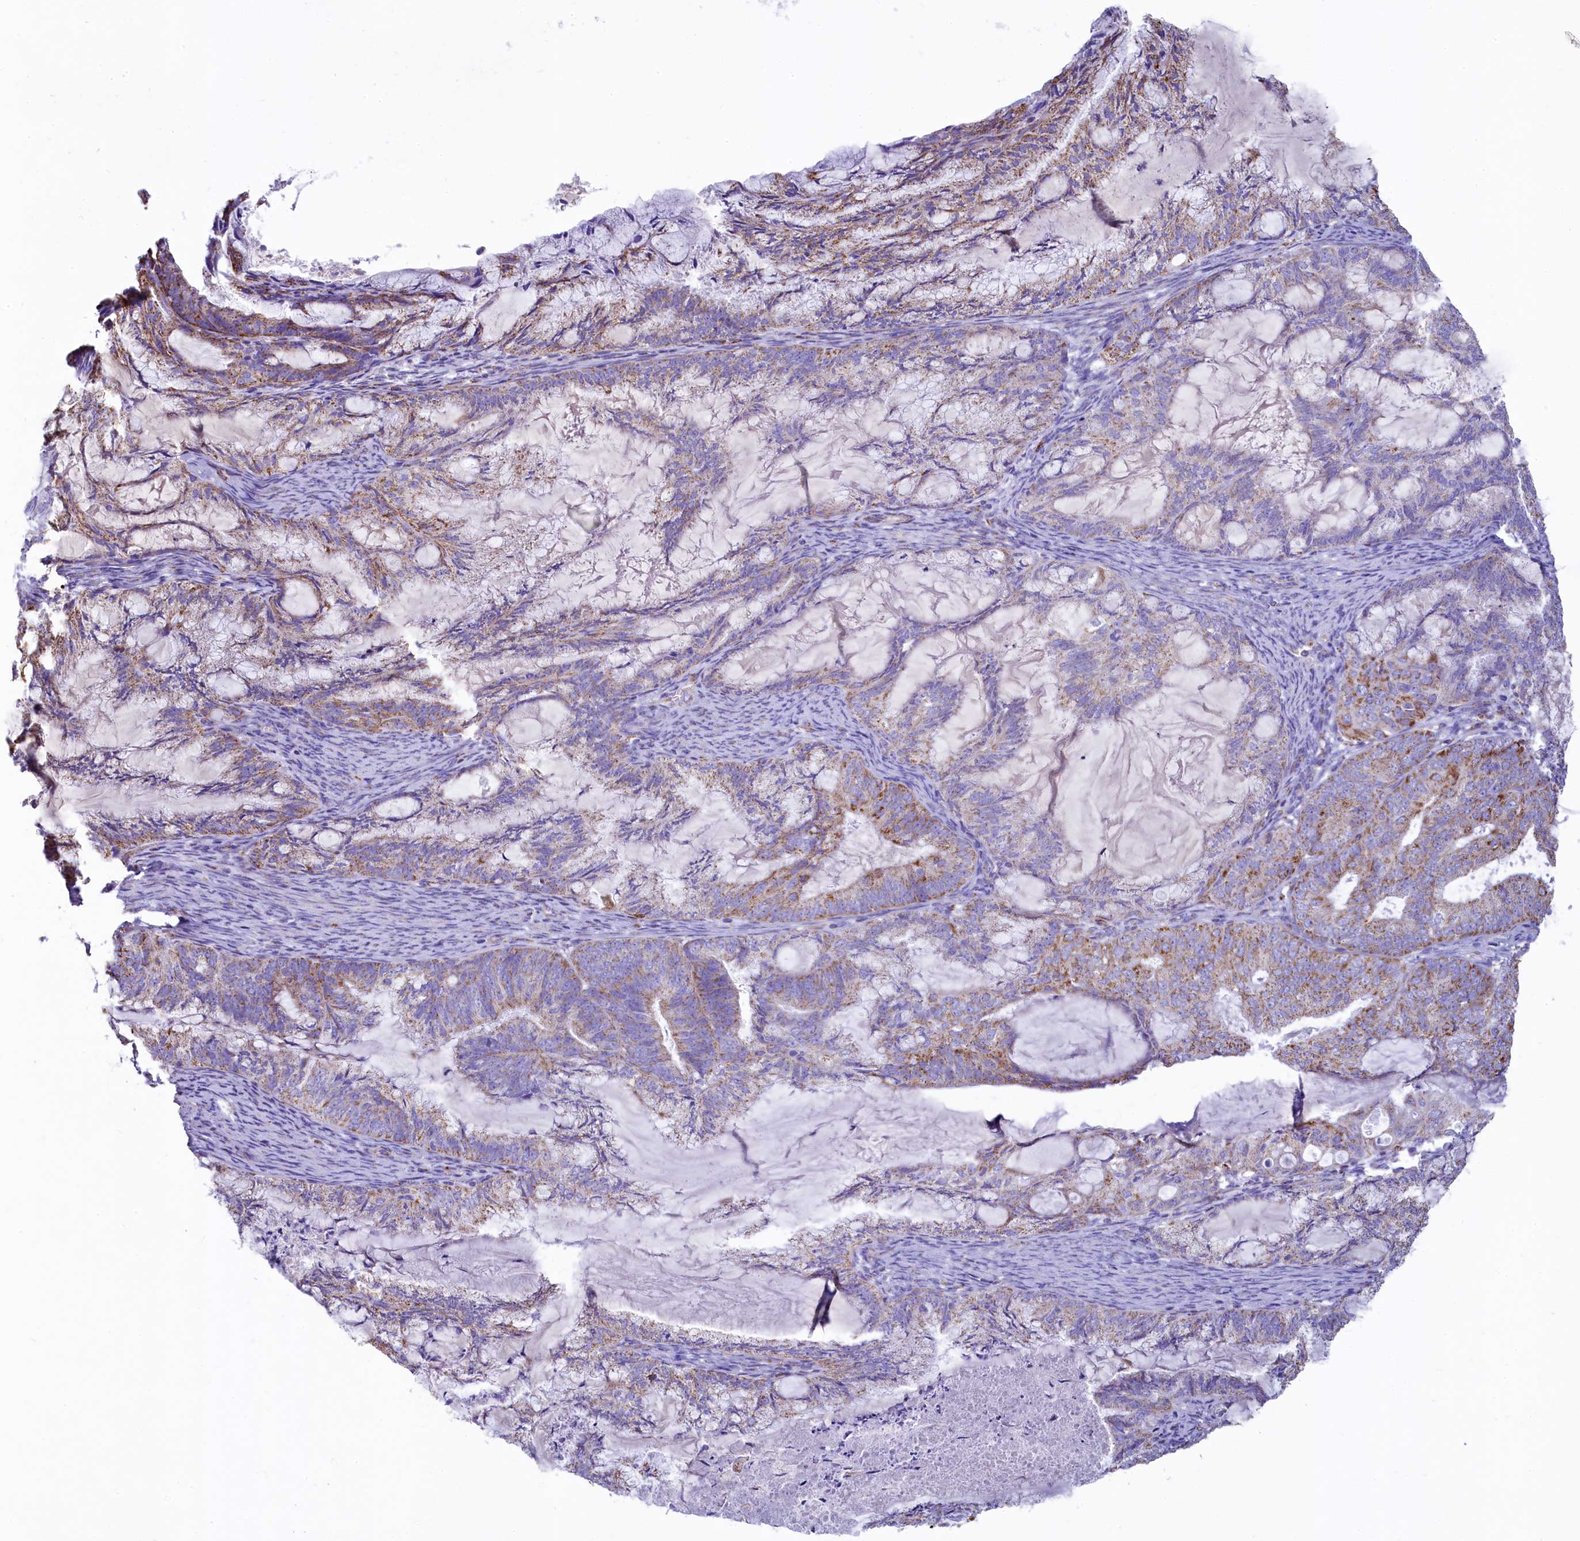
{"staining": {"intensity": "moderate", "quantity": "25%-75%", "location": "cytoplasmic/membranous"}, "tissue": "endometrial cancer", "cell_type": "Tumor cells", "image_type": "cancer", "snomed": [{"axis": "morphology", "description": "Adenocarcinoma, NOS"}, {"axis": "topography", "description": "Endometrium"}], "caption": "Adenocarcinoma (endometrial) stained for a protein demonstrates moderate cytoplasmic/membranous positivity in tumor cells. (DAB (3,3'-diaminobenzidine) = brown stain, brightfield microscopy at high magnification).", "gene": "IDH3A", "patient": {"sex": "female", "age": 86}}